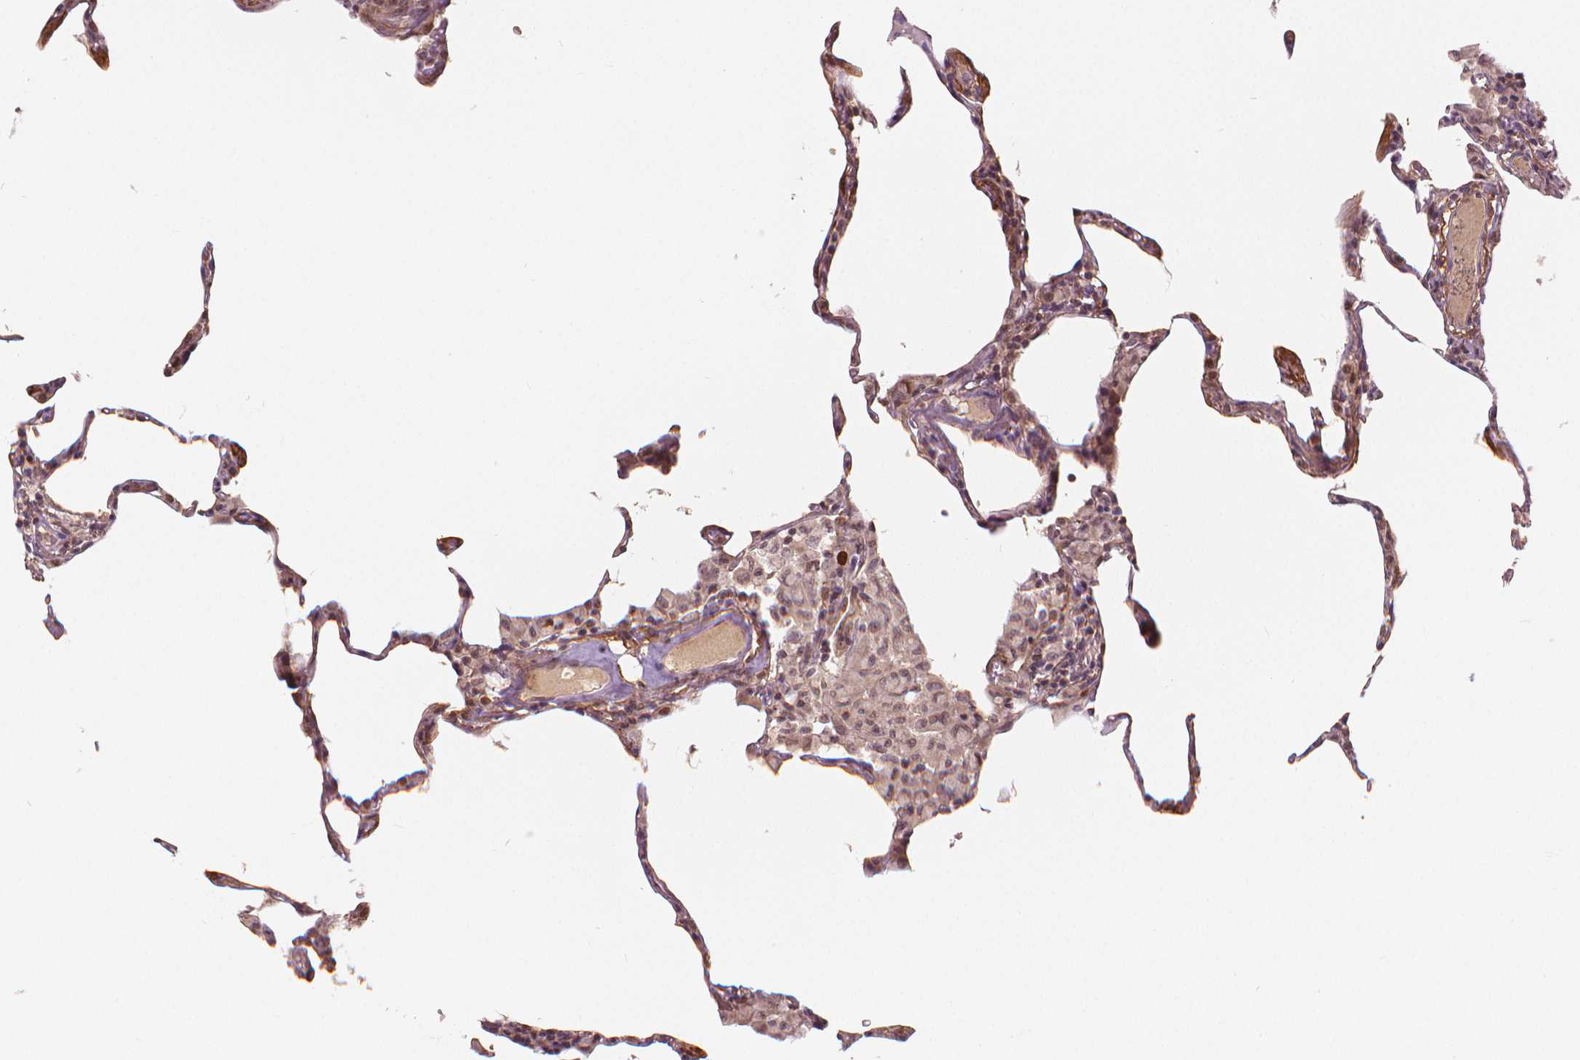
{"staining": {"intensity": "moderate", "quantity": "<25%", "location": "nuclear"}, "tissue": "lung", "cell_type": "Alveolar cells", "image_type": "normal", "snomed": [{"axis": "morphology", "description": "Normal tissue, NOS"}, {"axis": "topography", "description": "Lung"}], "caption": "Lung was stained to show a protein in brown. There is low levels of moderate nuclear positivity in about <25% of alveolar cells. The staining was performed using DAB (3,3'-diaminobenzidine) to visualize the protein expression in brown, while the nuclei were stained in blue with hematoxylin (Magnification: 20x).", "gene": "NSD2", "patient": {"sex": "female", "age": 57}}